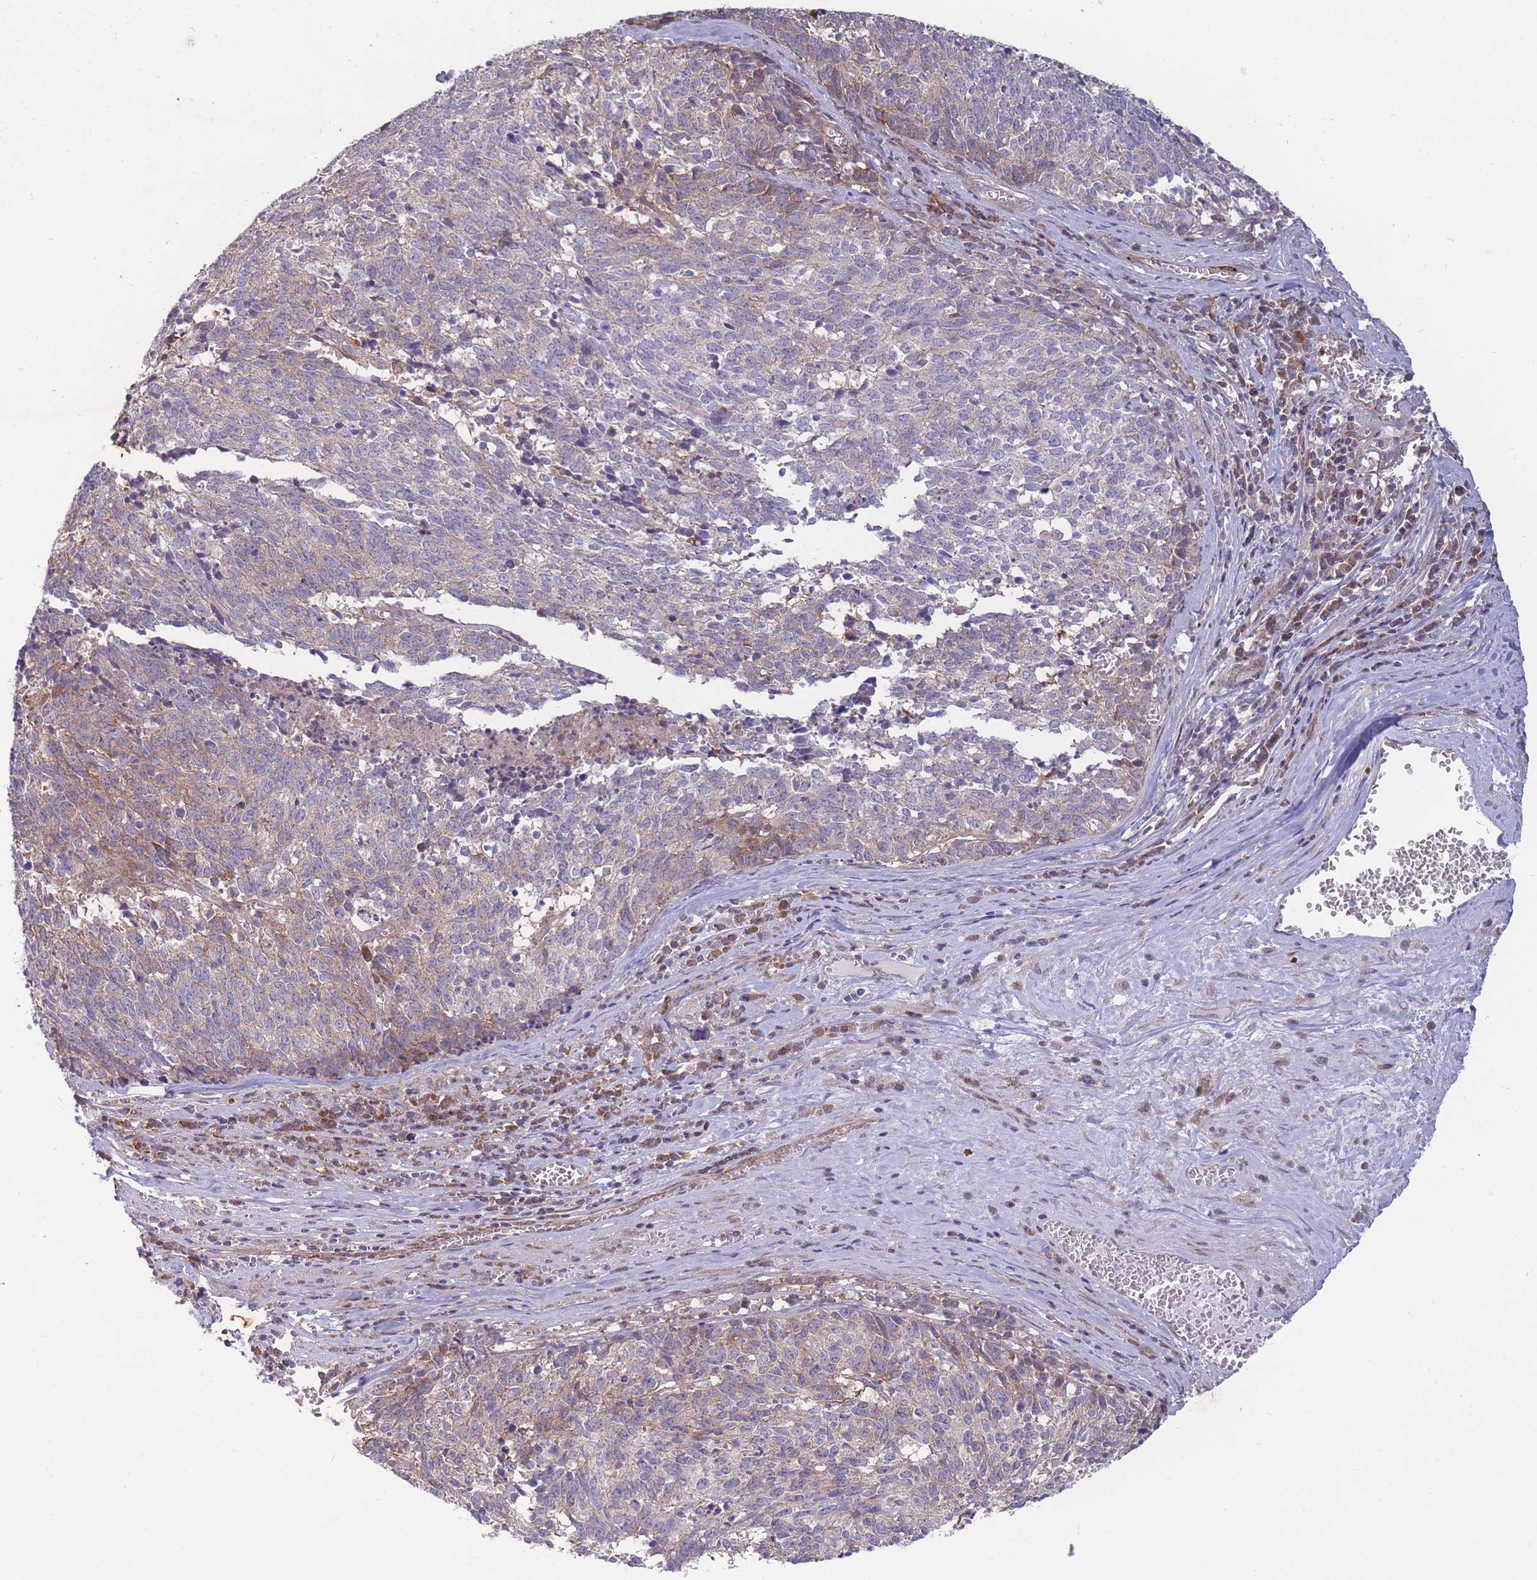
{"staining": {"intensity": "moderate", "quantity": "25%-75%", "location": "cytoplasmic/membranous"}, "tissue": "cervical cancer", "cell_type": "Tumor cells", "image_type": "cancer", "snomed": [{"axis": "morphology", "description": "Squamous cell carcinoma, NOS"}, {"axis": "topography", "description": "Cervix"}], "caption": "A photomicrograph of human cervical cancer stained for a protein demonstrates moderate cytoplasmic/membranous brown staining in tumor cells.", "gene": "RIC8A", "patient": {"sex": "female", "age": 29}}